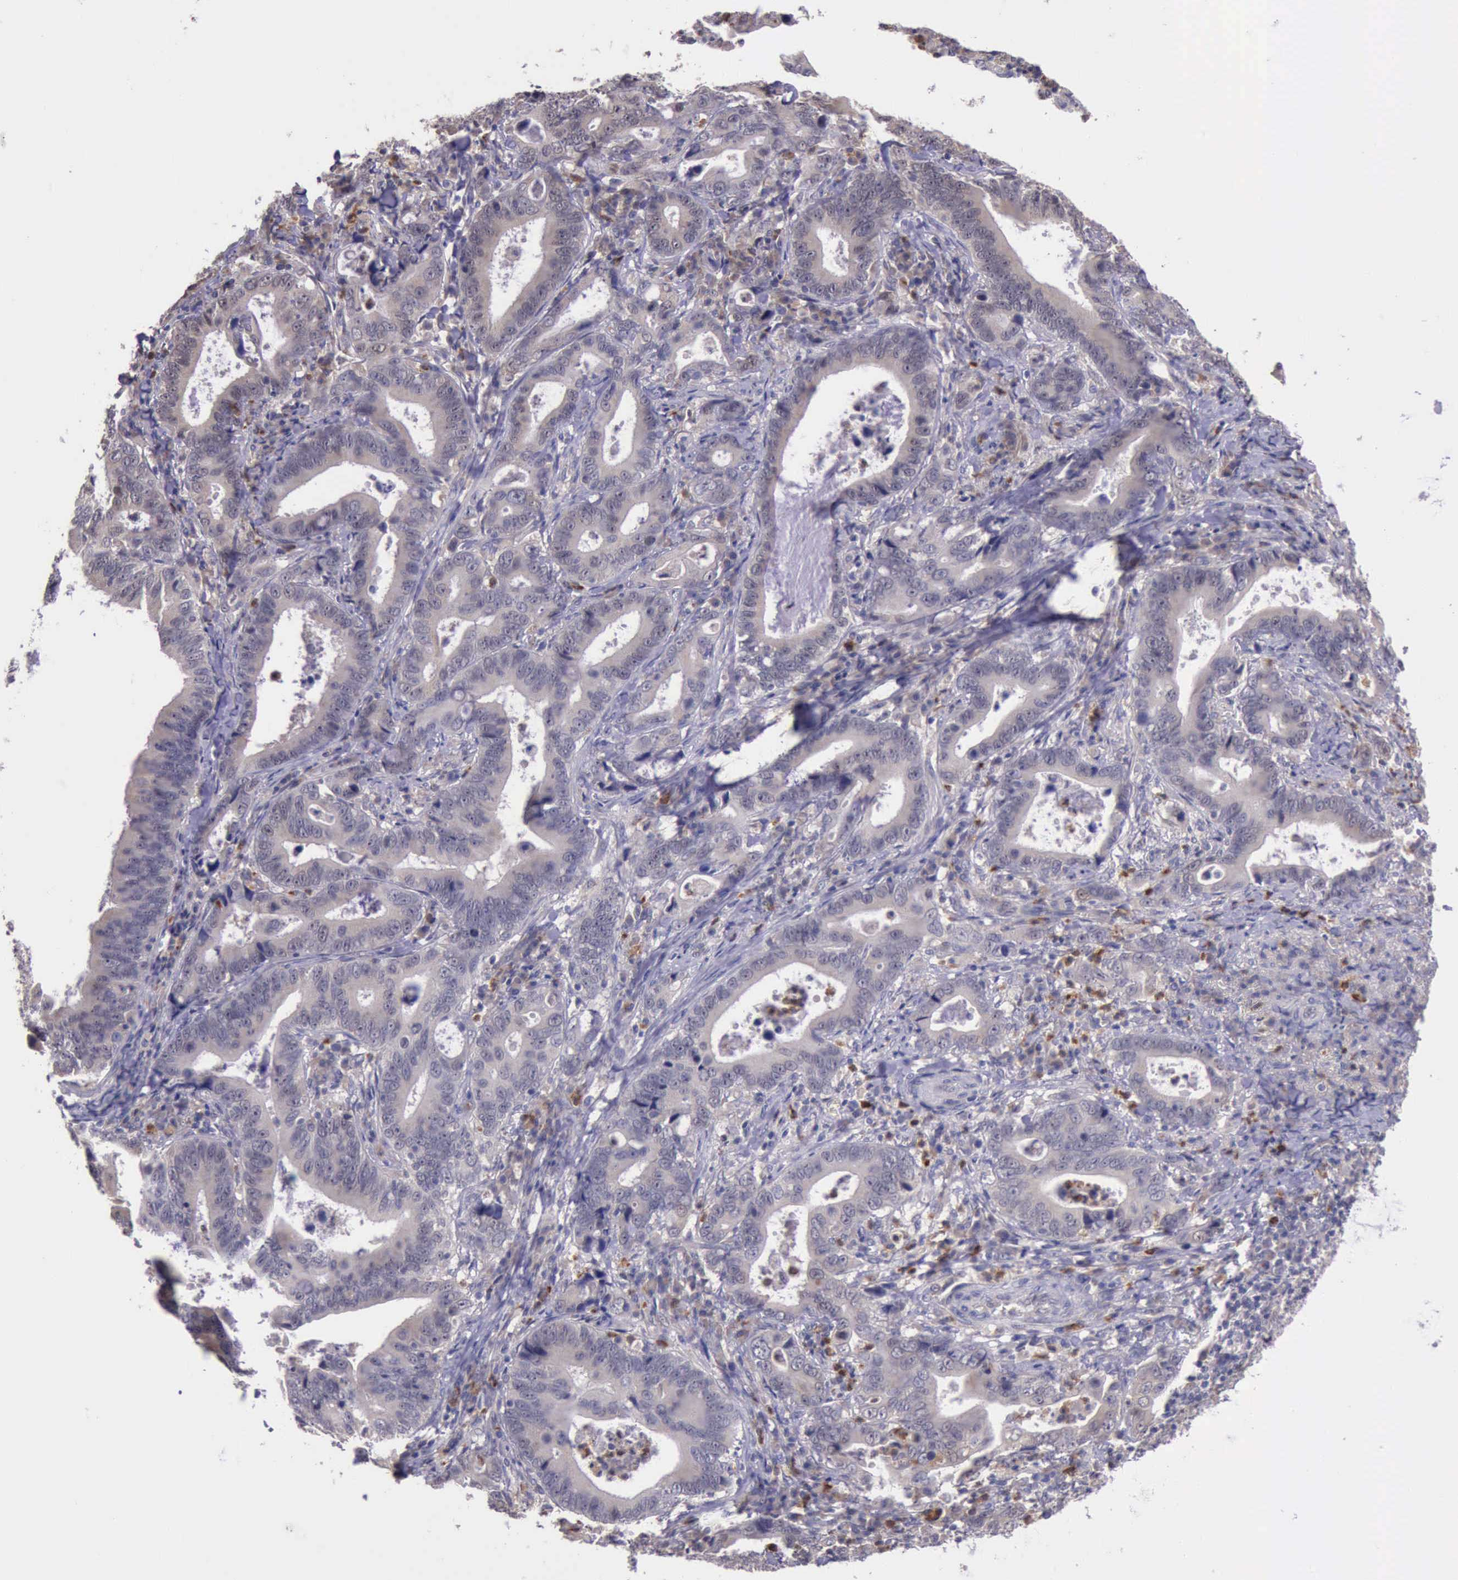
{"staining": {"intensity": "weak", "quantity": ">75%", "location": "cytoplasmic/membranous"}, "tissue": "stomach cancer", "cell_type": "Tumor cells", "image_type": "cancer", "snomed": [{"axis": "morphology", "description": "Adenocarcinoma, NOS"}, {"axis": "topography", "description": "Stomach, upper"}], "caption": "Immunohistochemical staining of human adenocarcinoma (stomach) exhibits low levels of weak cytoplasmic/membranous expression in approximately >75% of tumor cells.", "gene": "PLEK2", "patient": {"sex": "male", "age": 63}}